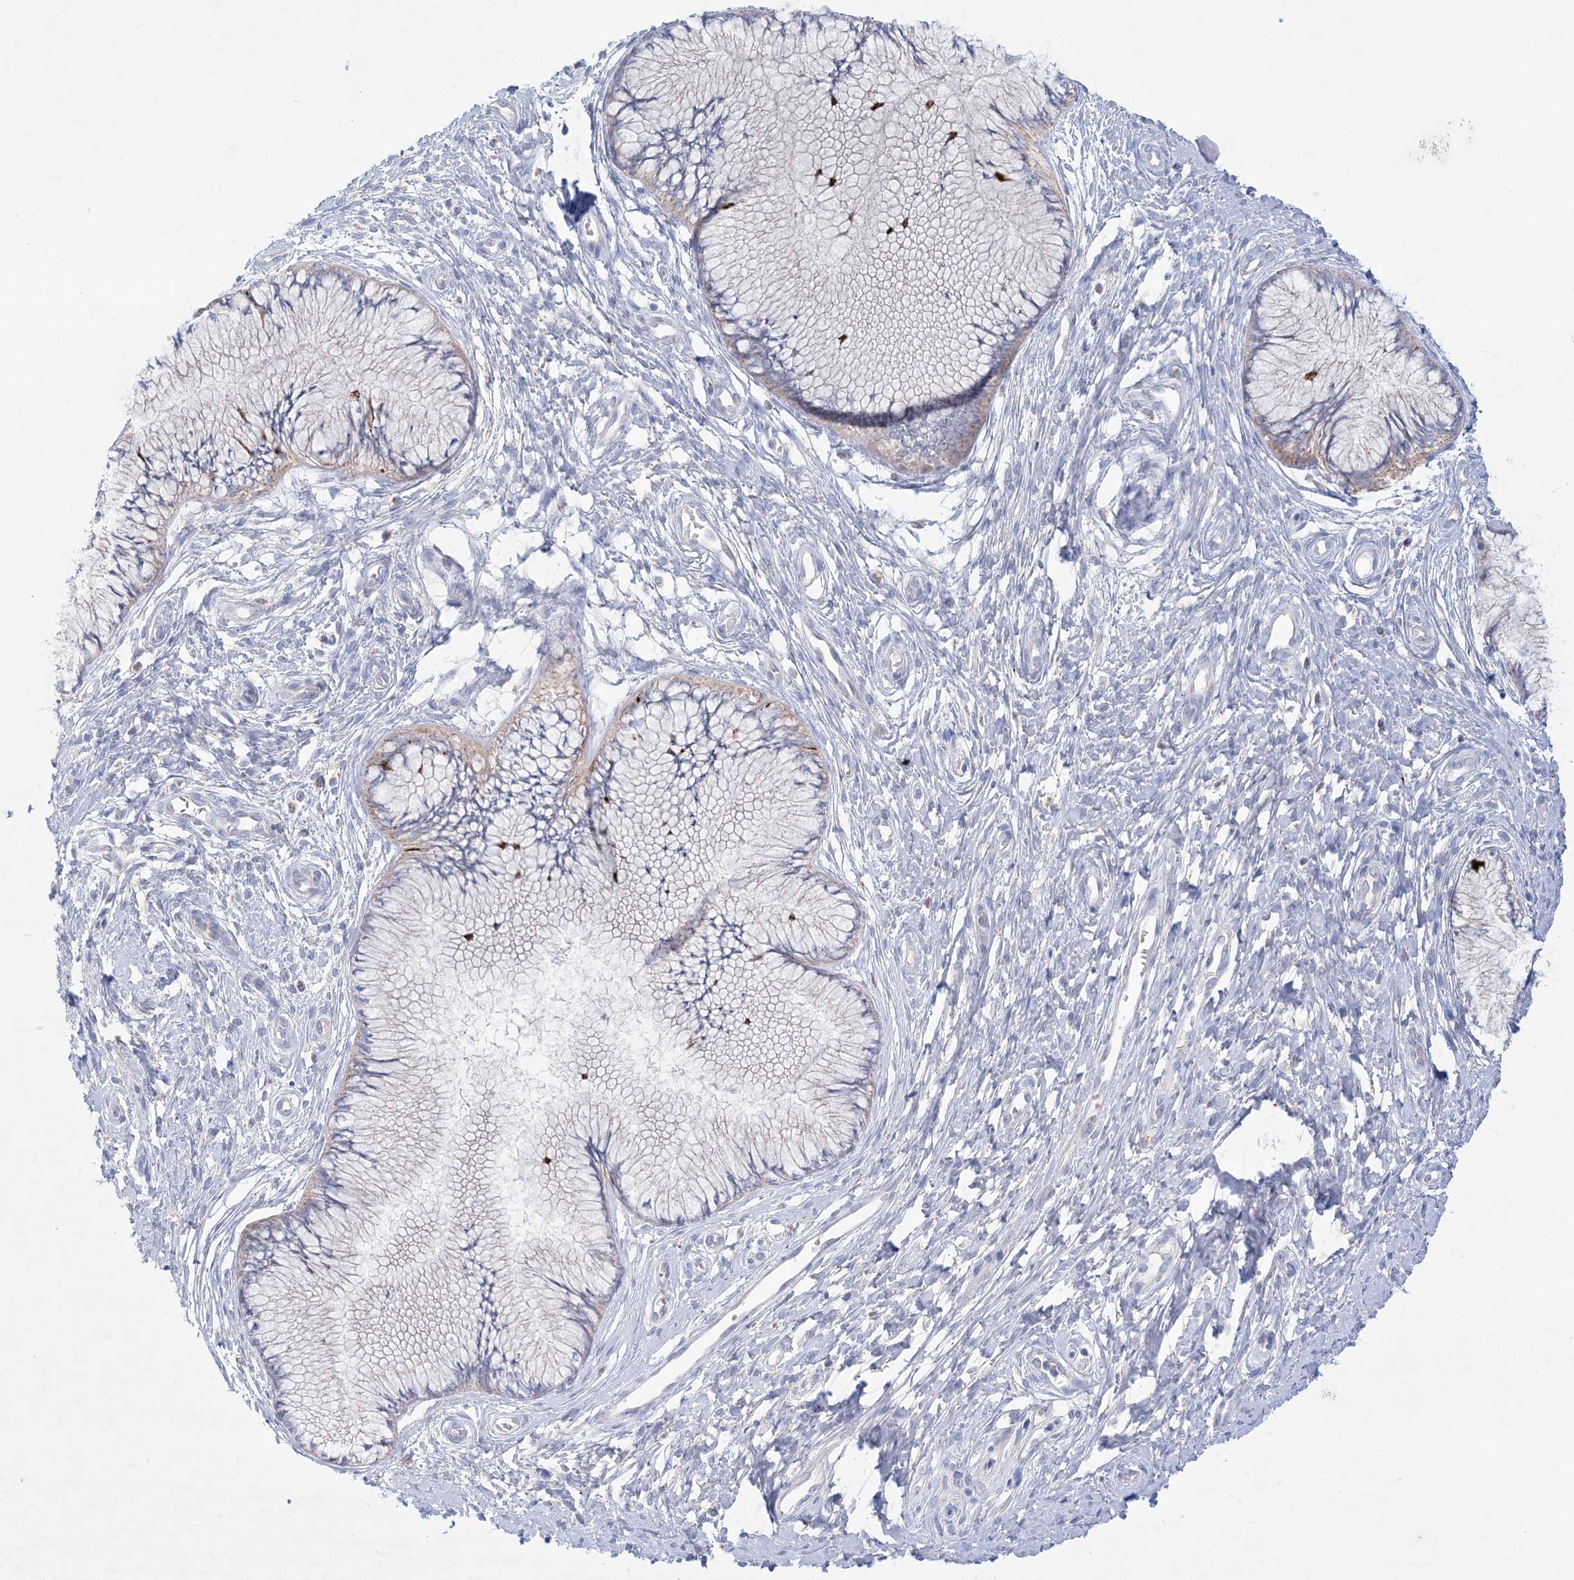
{"staining": {"intensity": "strong", "quantity": "<25%", "location": "cytoplasmic/membranous"}, "tissue": "cervical cancer", "cell_type": "Tumor cells", "image_type": "cancer", "snomed": [{"axis": "morphology", "description": "Squamous cell carcinoma, NOS"}, {"axis": "topography", "description": "Cervix"}], "caption": "A high-resolution histopathology image shows immunohistochemistry (IHC) staining of cervical cancer, which exhibits strong cytoplasmic/membranous staining in approximately <25% of tumor cells.", "gene": "KCTD6", "patient": {"sex": "female", "age": 37}}